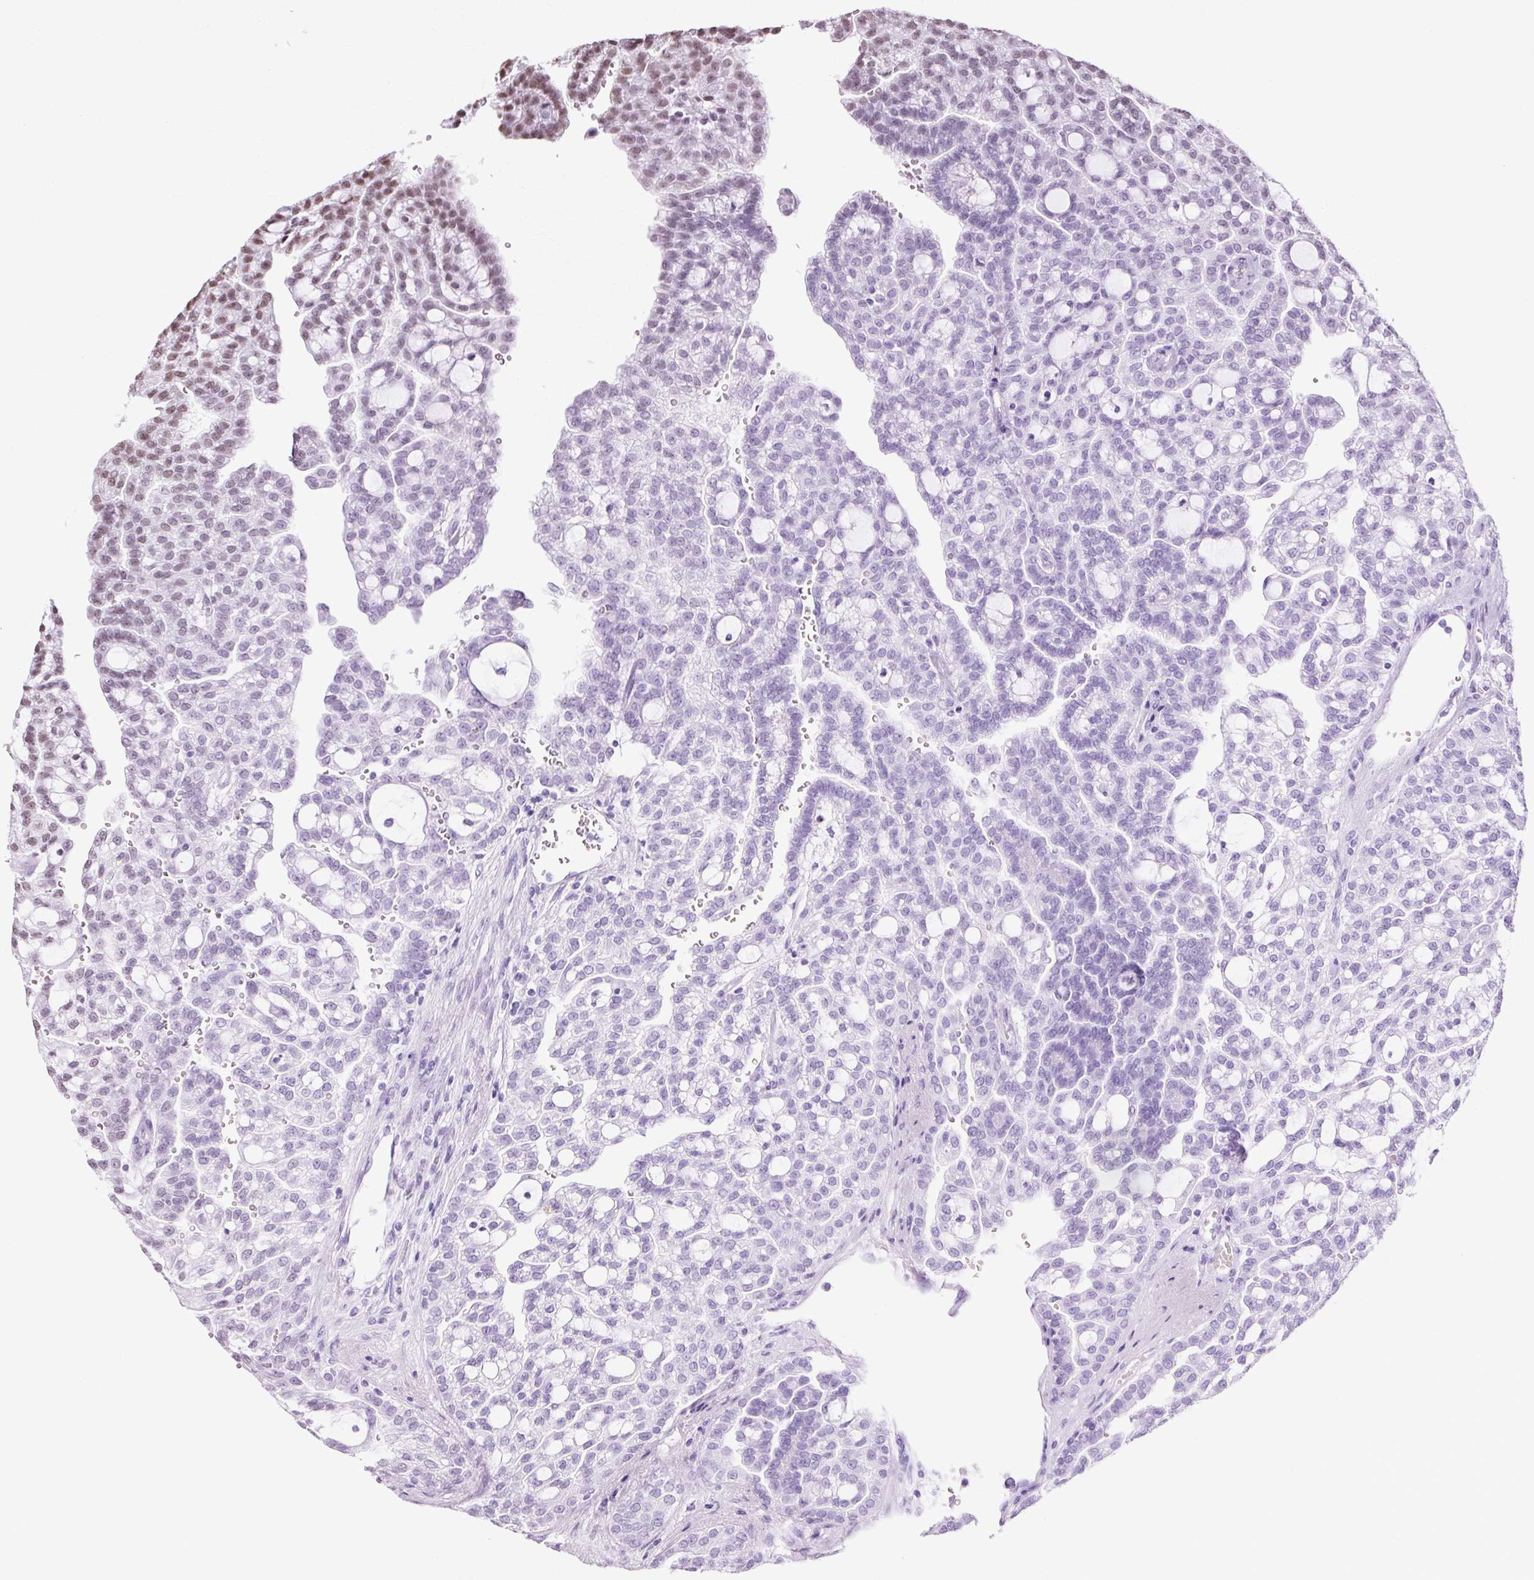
{"staining": {"intensity": "strong", "quantity": "<25%", "location": "nuclear"}, "tissue": "renal cancer", "cell_type": "Tumor cells", "image_type": "cancer", "snomed": [{"axis": "morphology", "description": "Adenocarcinoma, NOS"}, {"axis": "topography", "description": "Kidney"}], "caption": "Immunohistochemical staining of human renal adenocarcinoma shows strong nuclear protein expression in about <25% of tumor cells.", "gene": "XRCC6", "patient": {"sex": "male", "age": 63}}